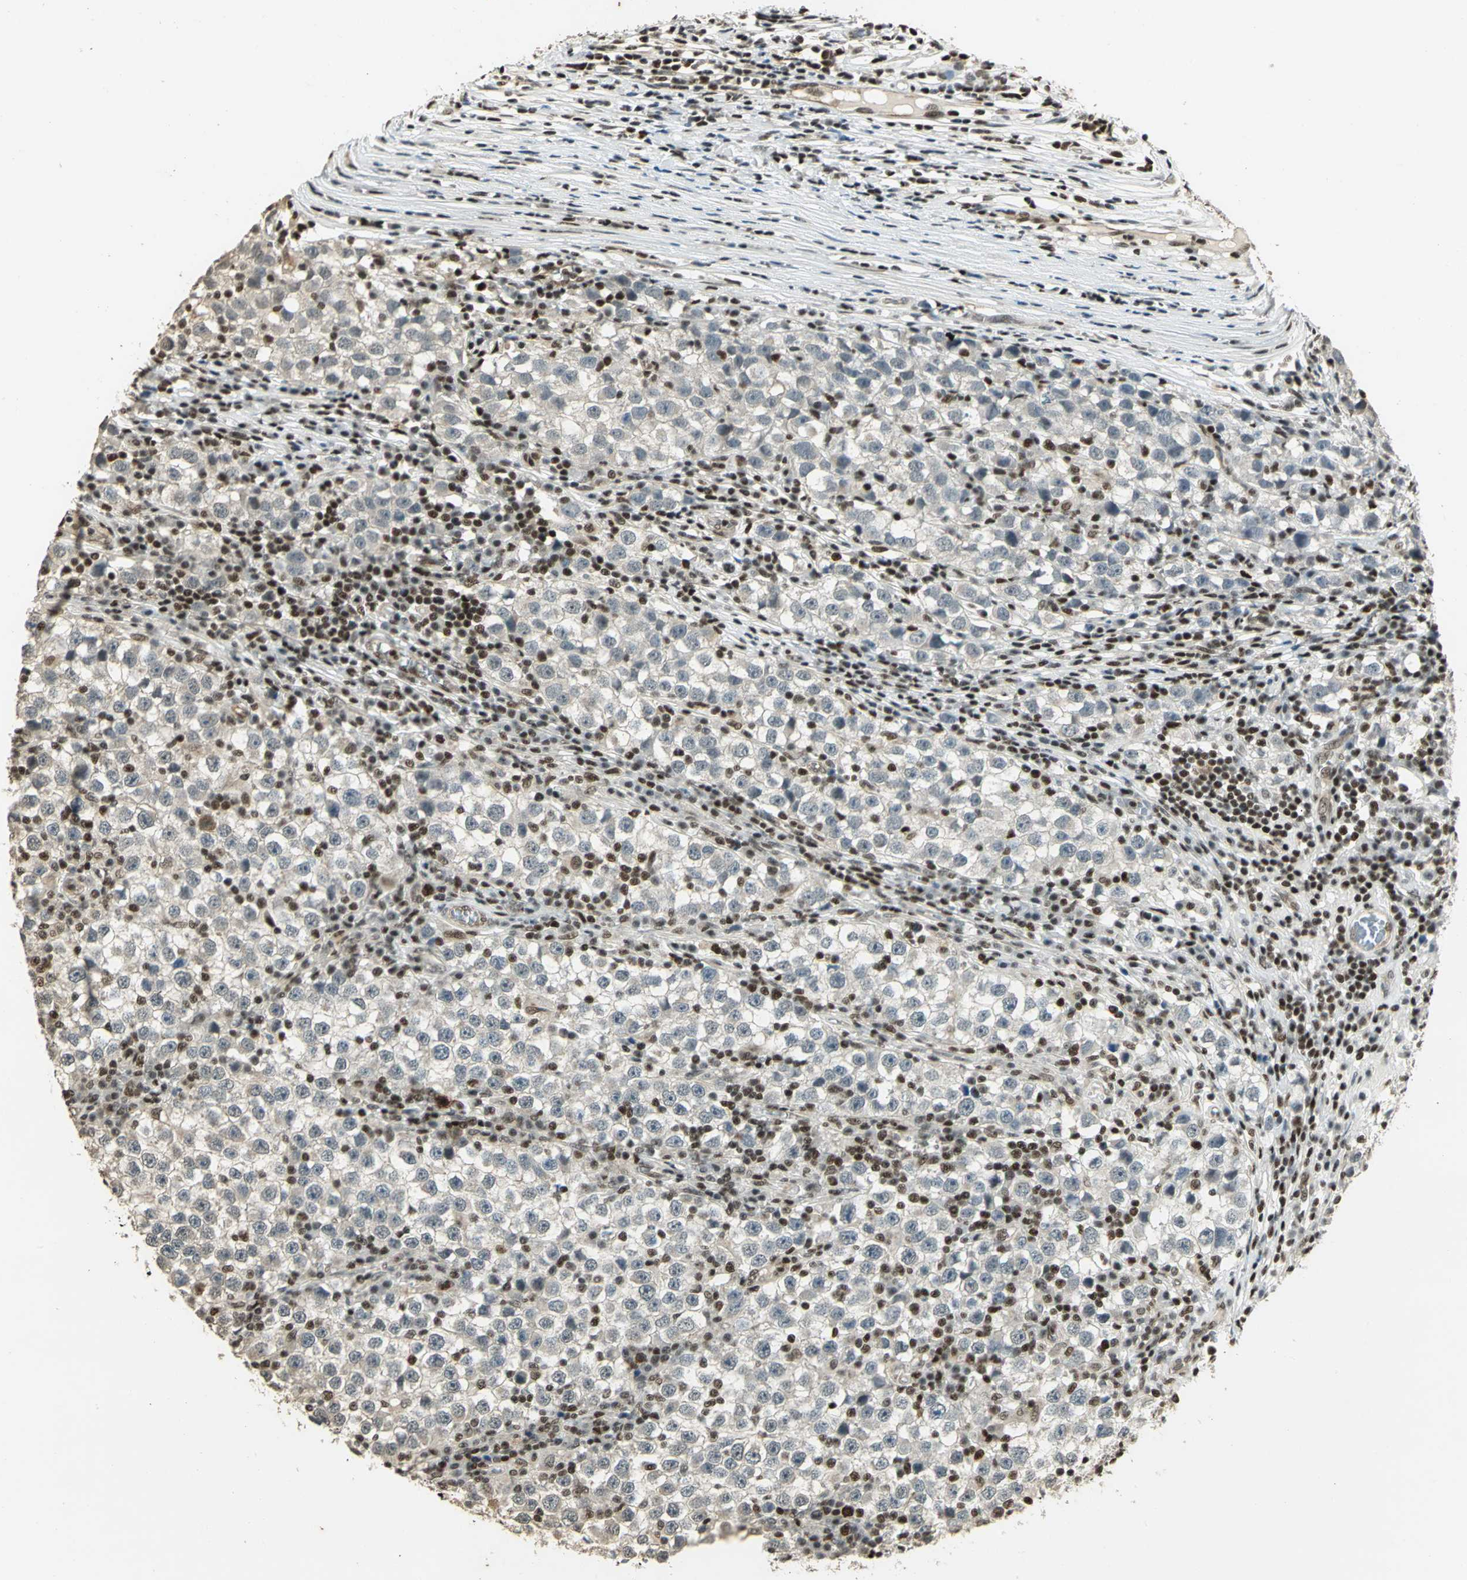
{"staining": {"intensity": "negative", "quantity": "none", "location": "none"}, "tissue": "testis cancer", "cell_type": "Tumor cells", "image_type": "cancer", "snomed": [{"axis": "morphology", "description": "Seminoma, NOS"}, {"axis": "topography", "description": "Testis"}], "caption": "This is a histopathology image of immunohistochemistry (IHC) staining of testis cancer (seminoma), which shows no expression in tumor cells.", "gene": "ELF1", "patient": {"sex": "male", "age": 65}}